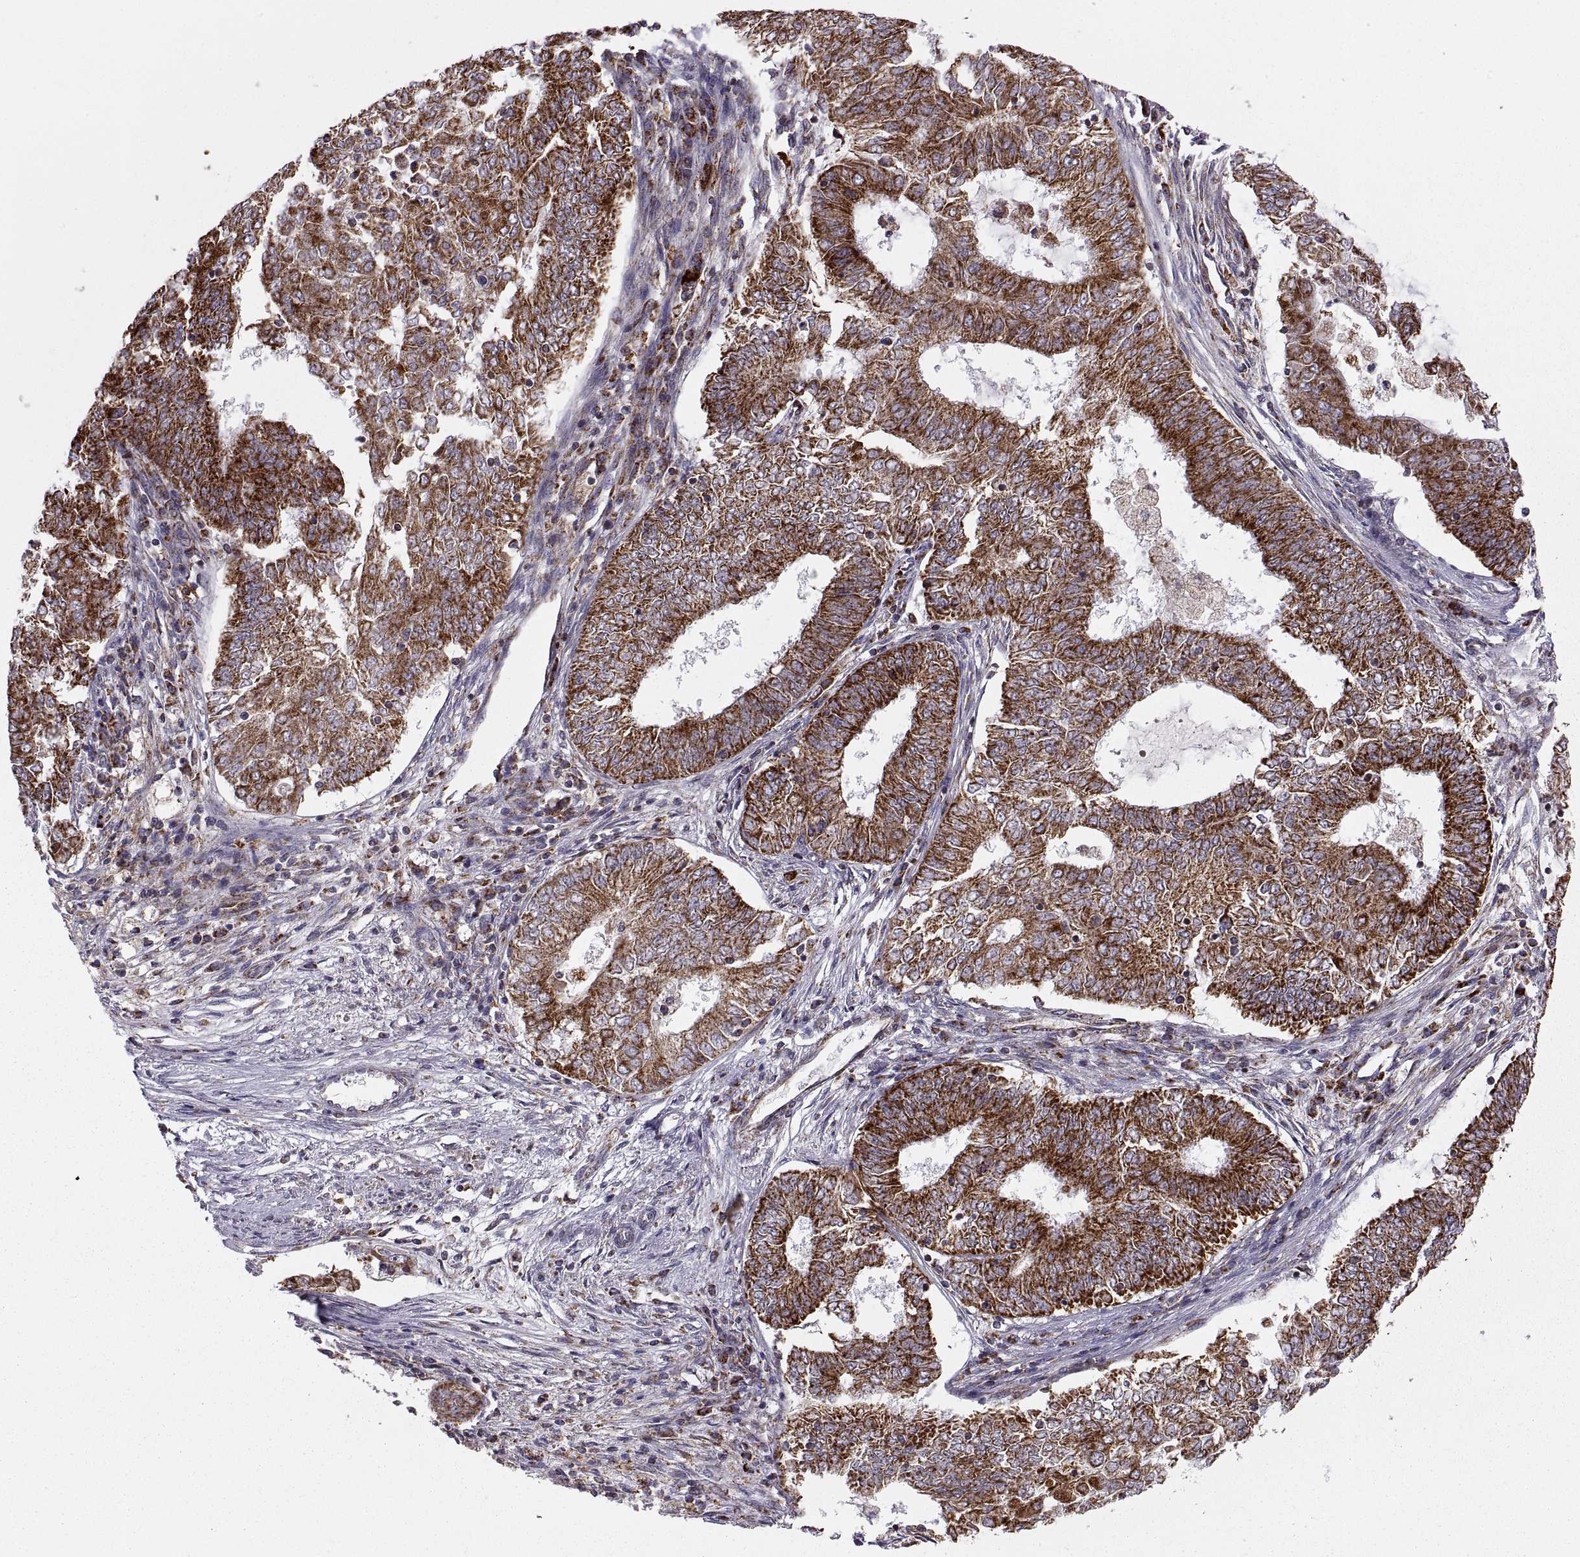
{"staining": {"intensity": "strong", "quantity": ">75%", "location": "cytoplasmic/membranous"}, "tissue": "endometrial cancer", "cell_type": "Tumor cells", "image_type": "cancer", "snomed": [{"axis": "morphology", "description": "Adenocarcinoma, NOS"}, {"axis": "topography", "description": "Endometrium"}], "caption": "Endometrial adenocarcinoma stained with a brown dye exhibits strong cytoplasmic/membranous positive positivity in approximately >75% of tumor cells.", "gene": "ARSD", "patient": {"sex": "female", "age": 62}}